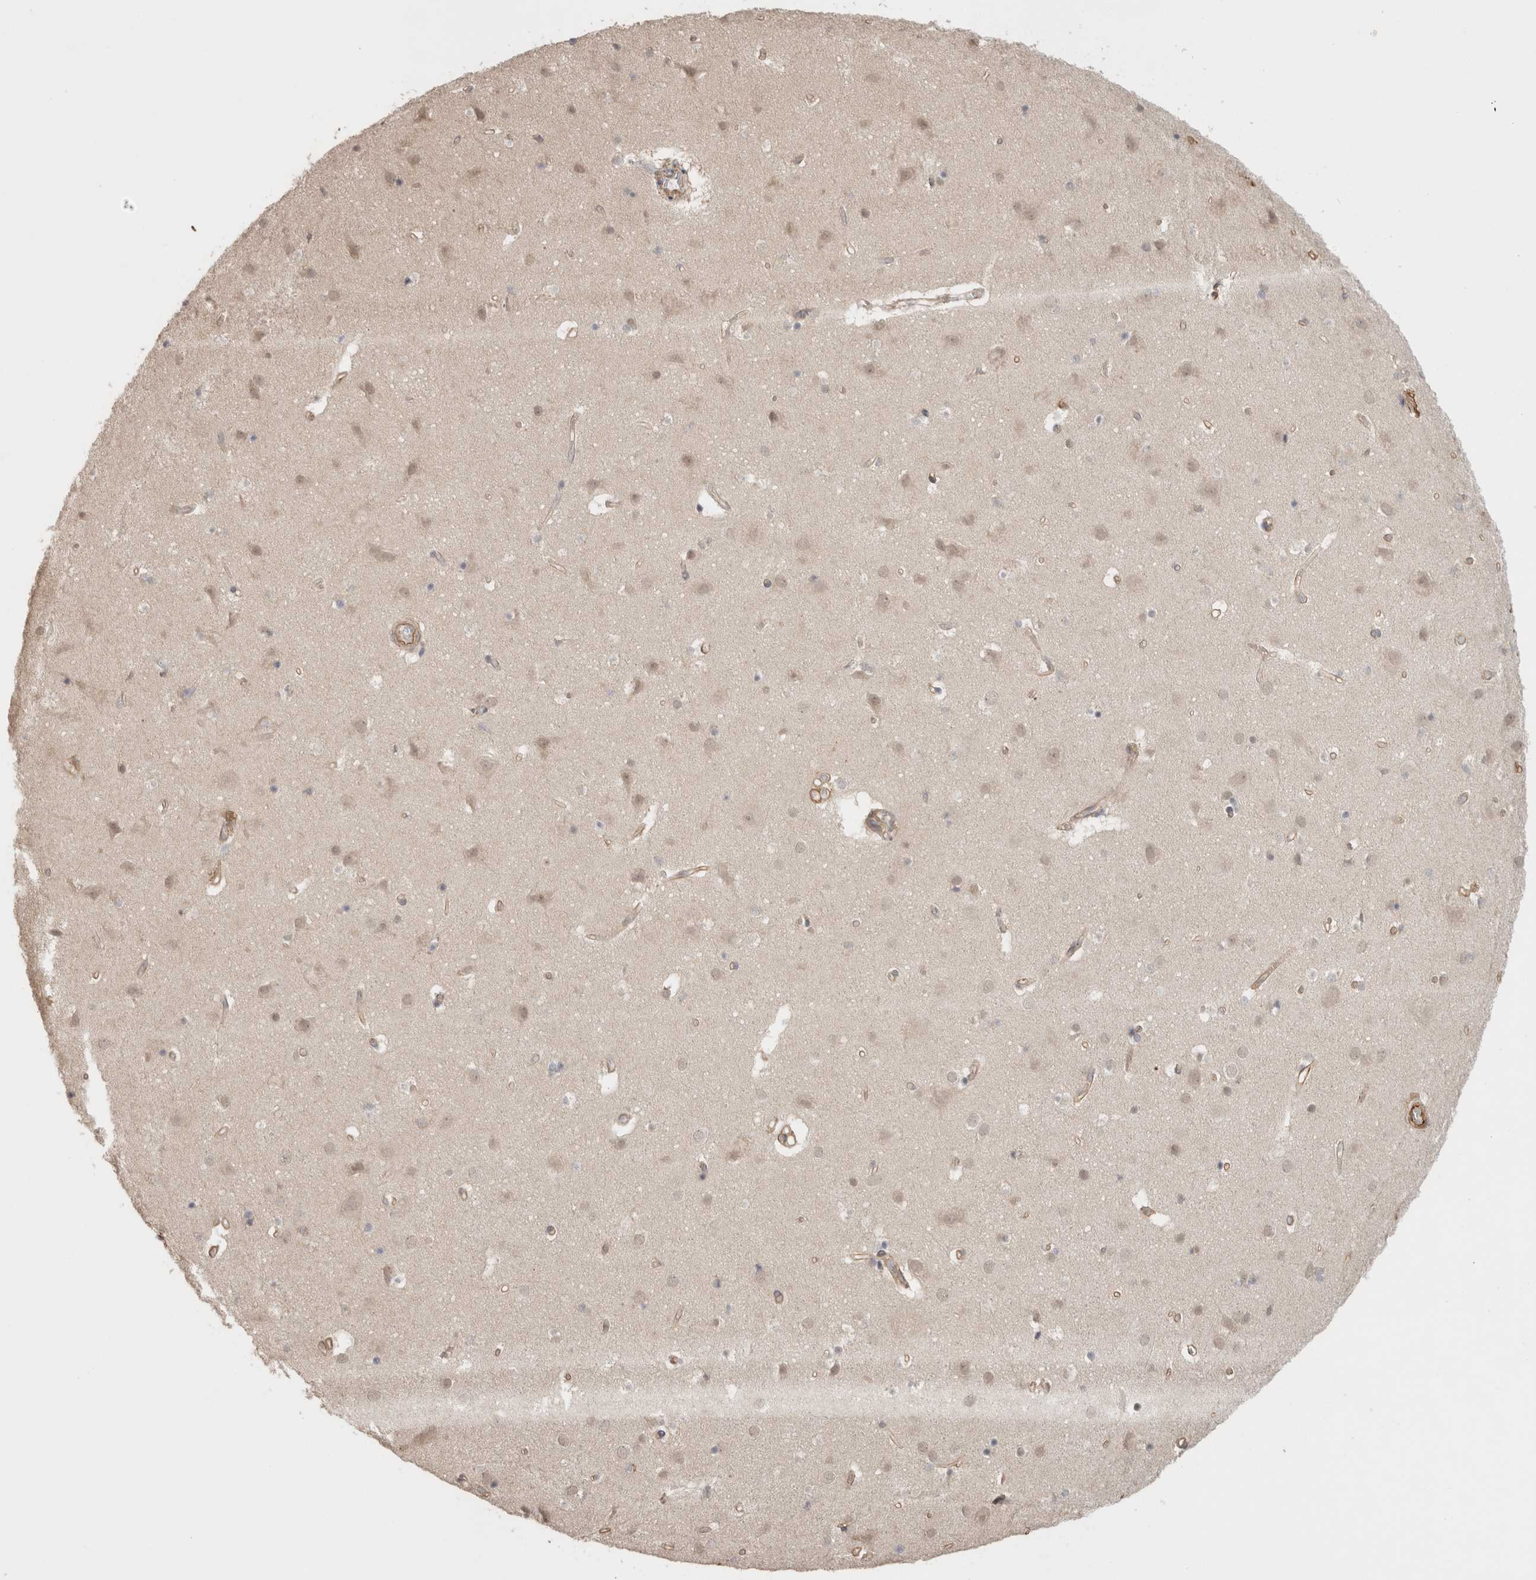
{"staining": {"intensity": "weak", "quantity": ">75%", "location": "cytoplasmic/membranous"}, "tissue": "cerebral cortex", "cell_type": "Endothelial cells", "image_type": "normal", "snomed": [{"axis": "morphology", "description": "Normal tissue, NOS"}, {"axis": "topography", "description": "Cerebral cortex"}], "caption": "Immunohistochemistry (IHC) micrograph of benign cerebral cortex stained for a protein (brown), which demonstrates low levels of weak cytoplasmic/membranous staining in about >75% of endothelial cells.", "gene": "HSPG2", "patient": {"sex": "male", "age": 54}}